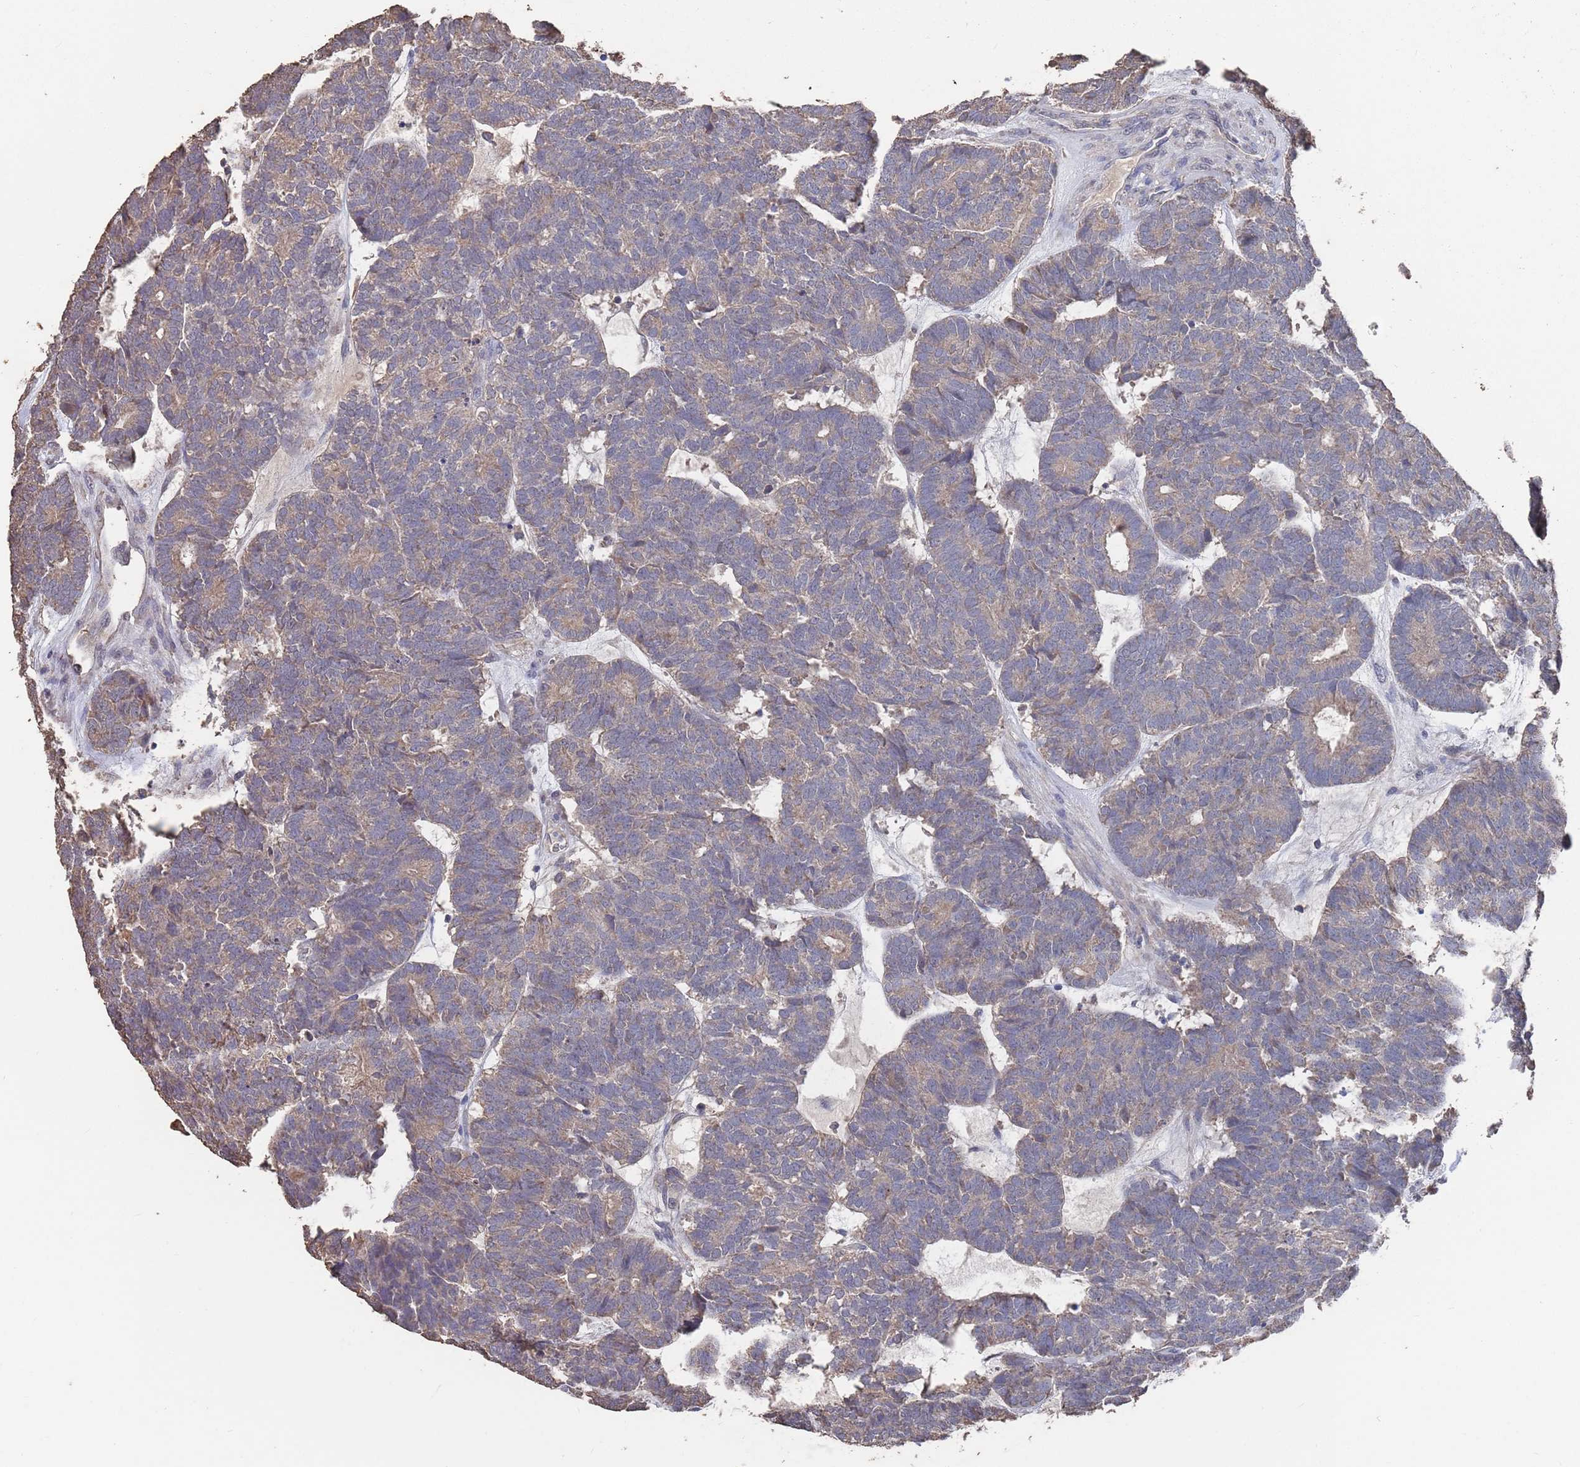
{"staining": {"intensity": "weak", "quantity": "<25%", "location": "cytoplasmic/membranous"}, "tissue": "head and neck cancer", "cell_type": "Tumor cells", "image_type": "cancer", "snomed": [{"axis": "morphology", "description": "Adenocarcinoma, NOS"}, {"axis": "topography", "description": "Head-Neck"}], "caption": "Head and neck cancer stained for a protein using IHC reveals no expression tumor cells.", "gene": "BTBD18", "patient": {"sex": "female", "age": 81}}